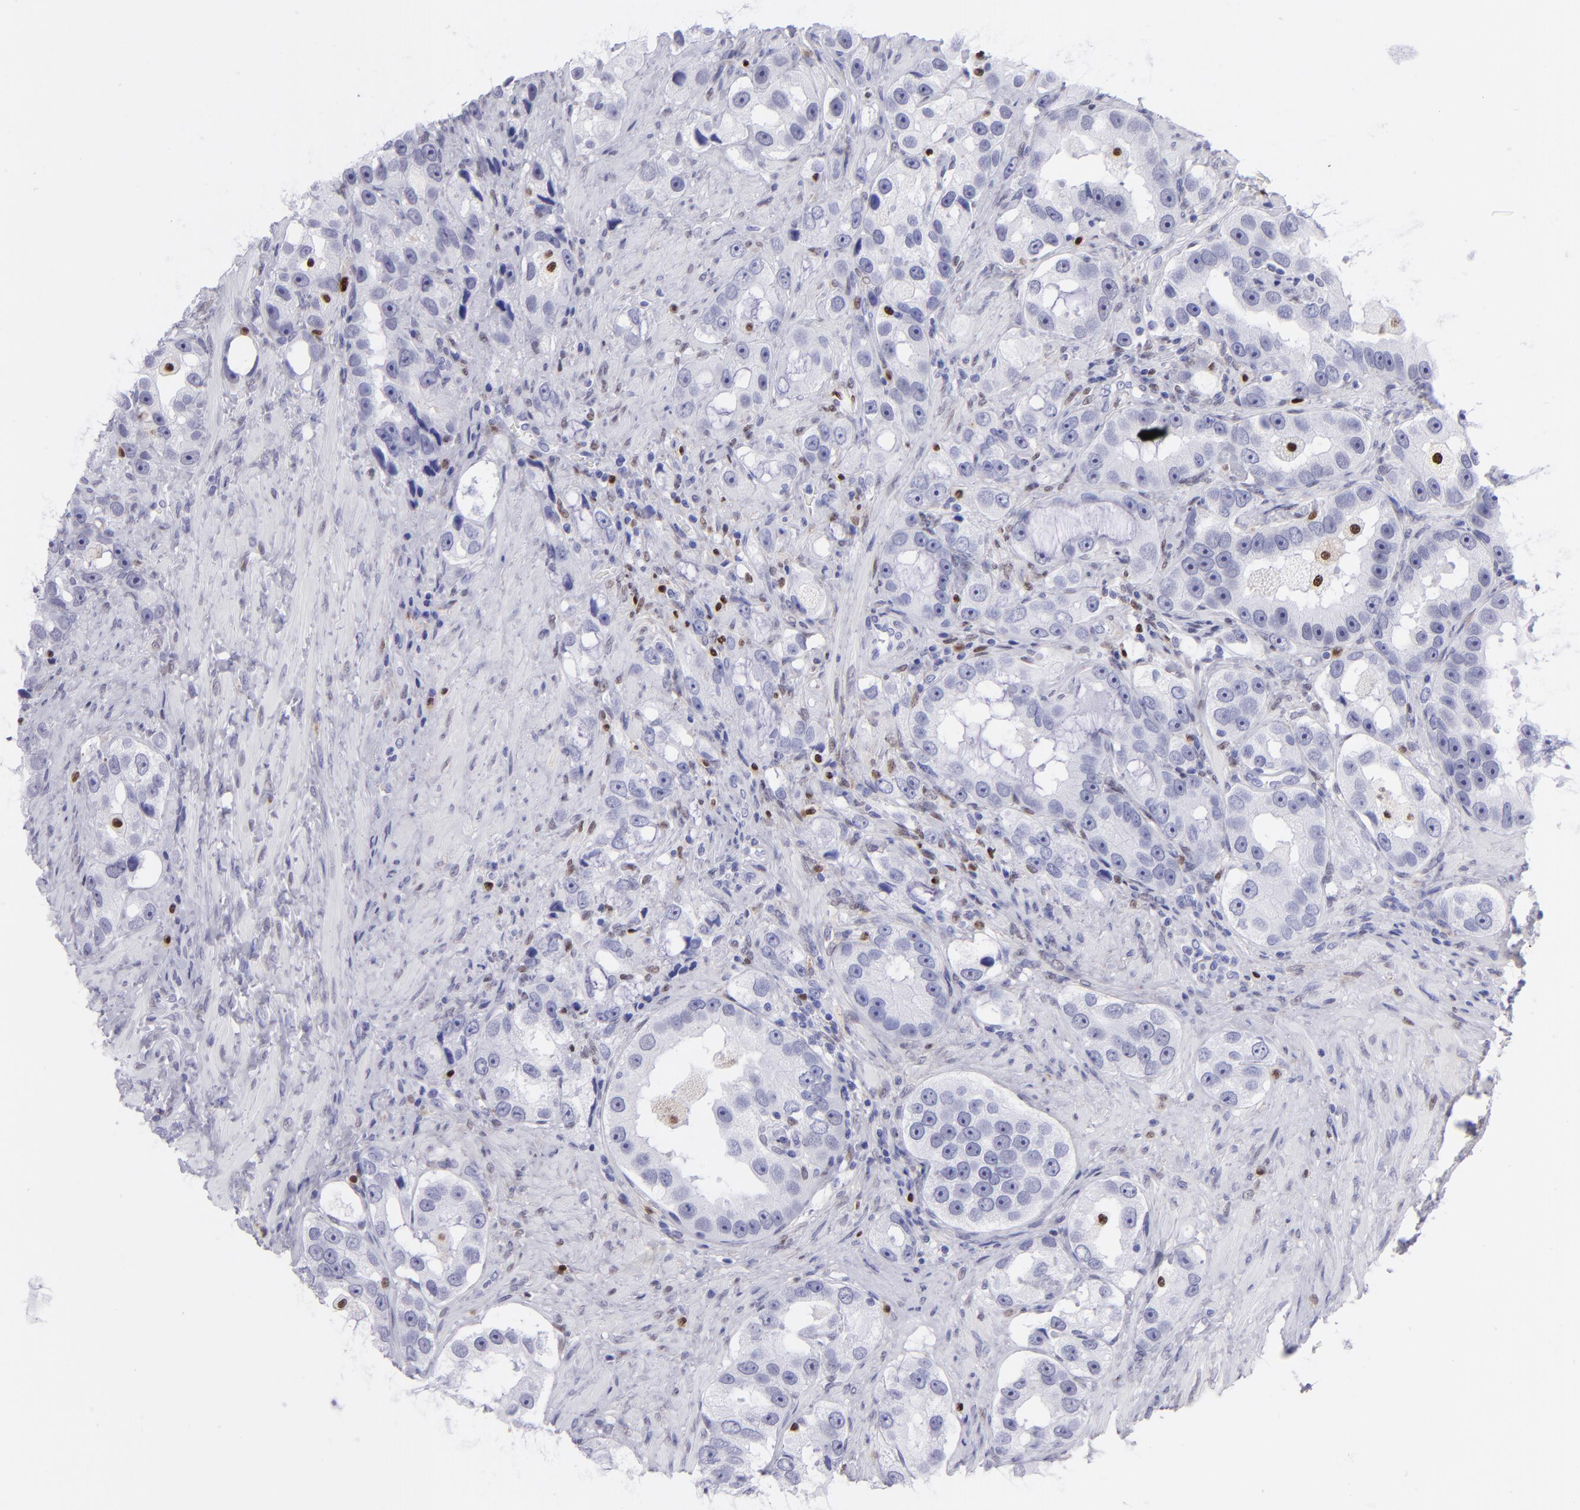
{"staining": {"intensity": "negative", "quantity": "none", "location": "none"}, "tissue": "prostate cancer", "cell_type": "Tumor cells", "image_type": "cancer", "snomed": [{"axis": "morphology", "description": "Adenocarcinoma, High grade"}, {"axis": "topography", "description": "Prostate"}], "caption": "A histopathology image of human prostate cancer (adenocarcinoma (high-grade)) is negative for staining in tumor cells.", "gene": "MITF", "patient": {"sex": "male", "age": 63}}